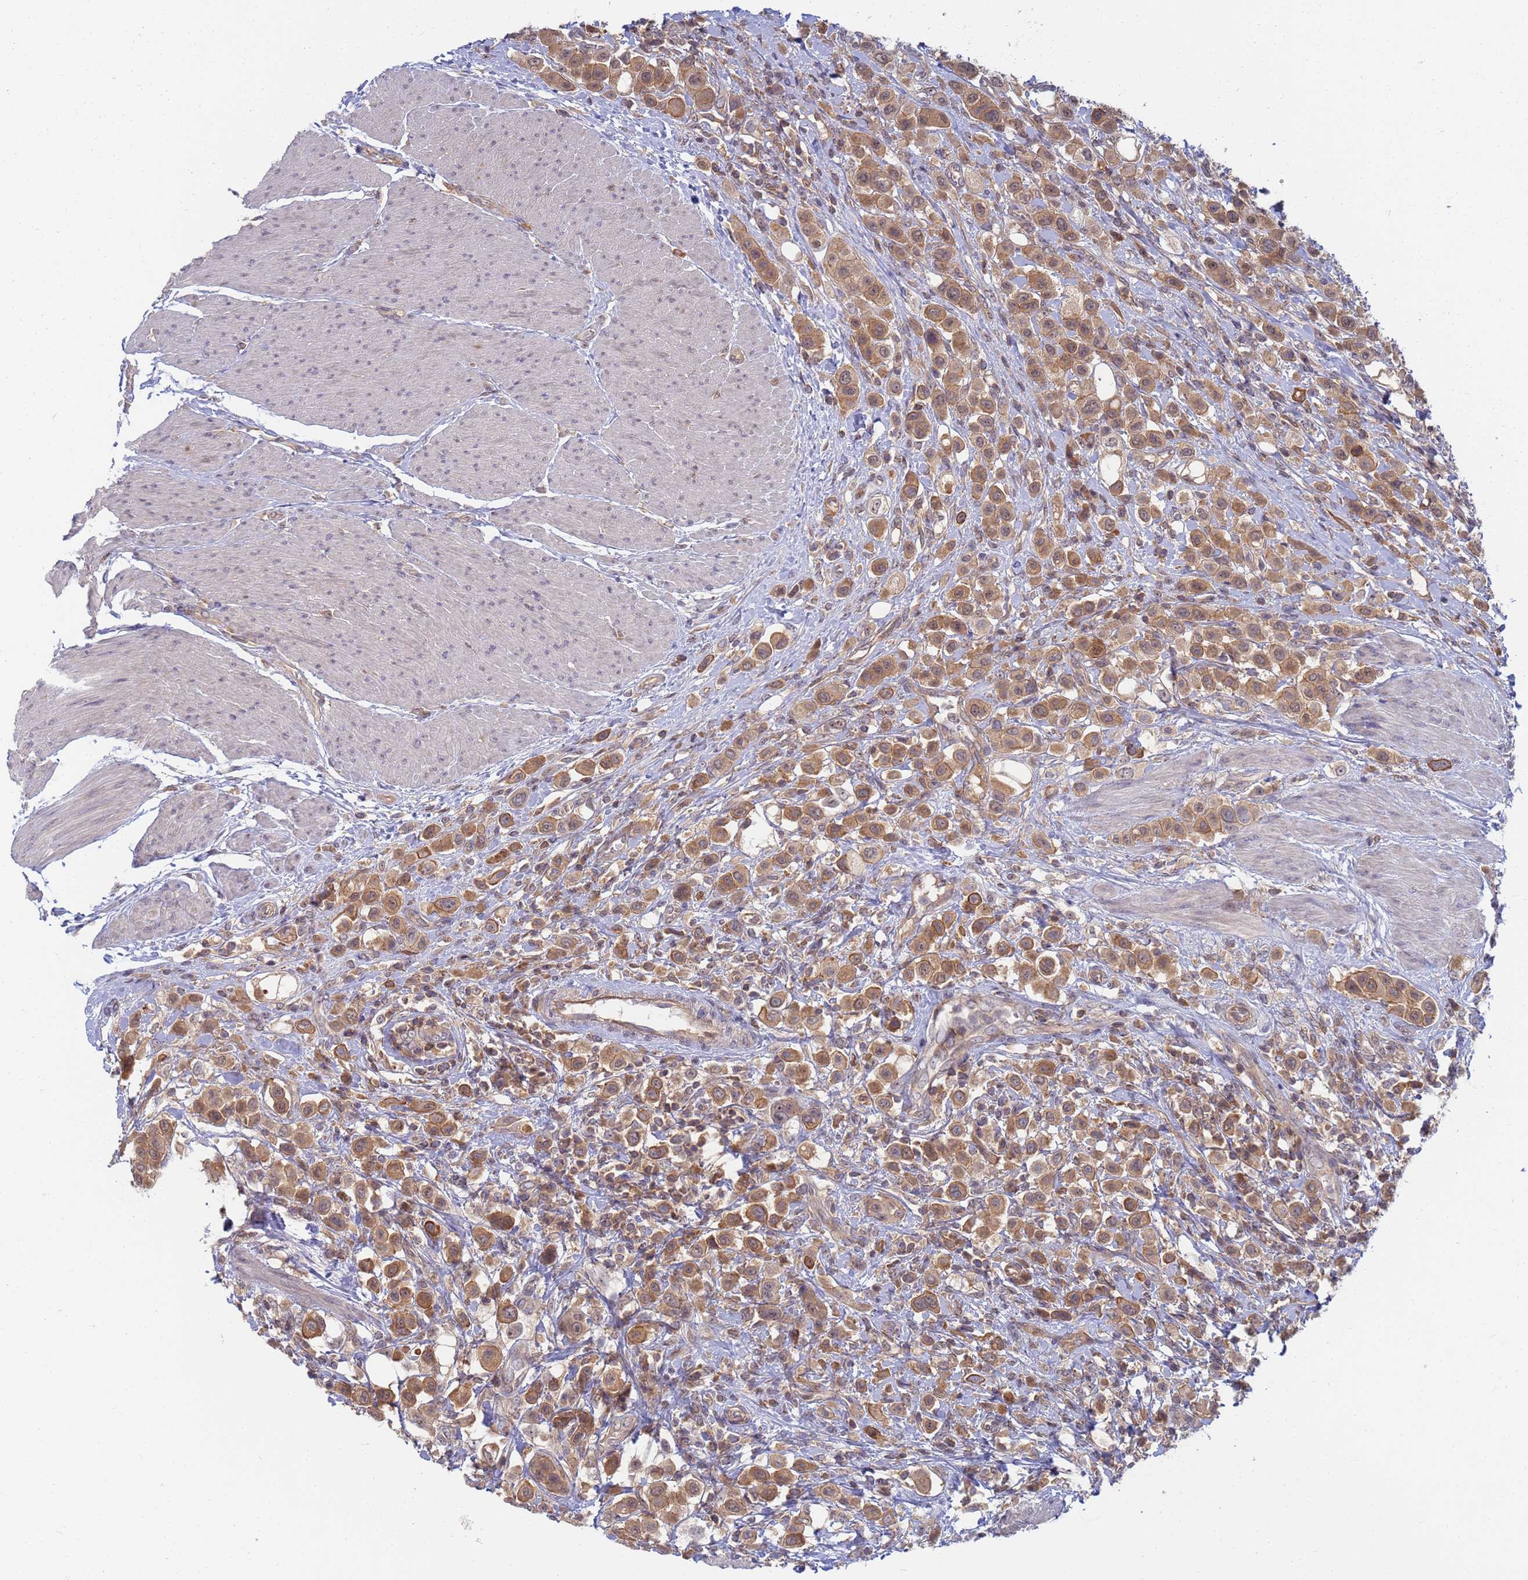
{"staining": {"intensity": "moderate", "quantity": ">75%", "location": "cytoplasmic/membranous"}, "tissue": "urothelial cancer", "cell_type": "Tumor cells", "image_type": "cancer", "snomed": [{"axis": "morphology", "description": "Urothelial carcinoma, High grade"}, {"axis": "topography", "description": "Urinary bladder"}], "caption": "DAB immunohistochemical staining of high-grade urothelial carcinoma reveals moderate cytoplasmic/membranous protein expression in approximately >75% of tumor cells.", "gene": "SHARPIN", "patient": {"sex": "male", "age": 50}}